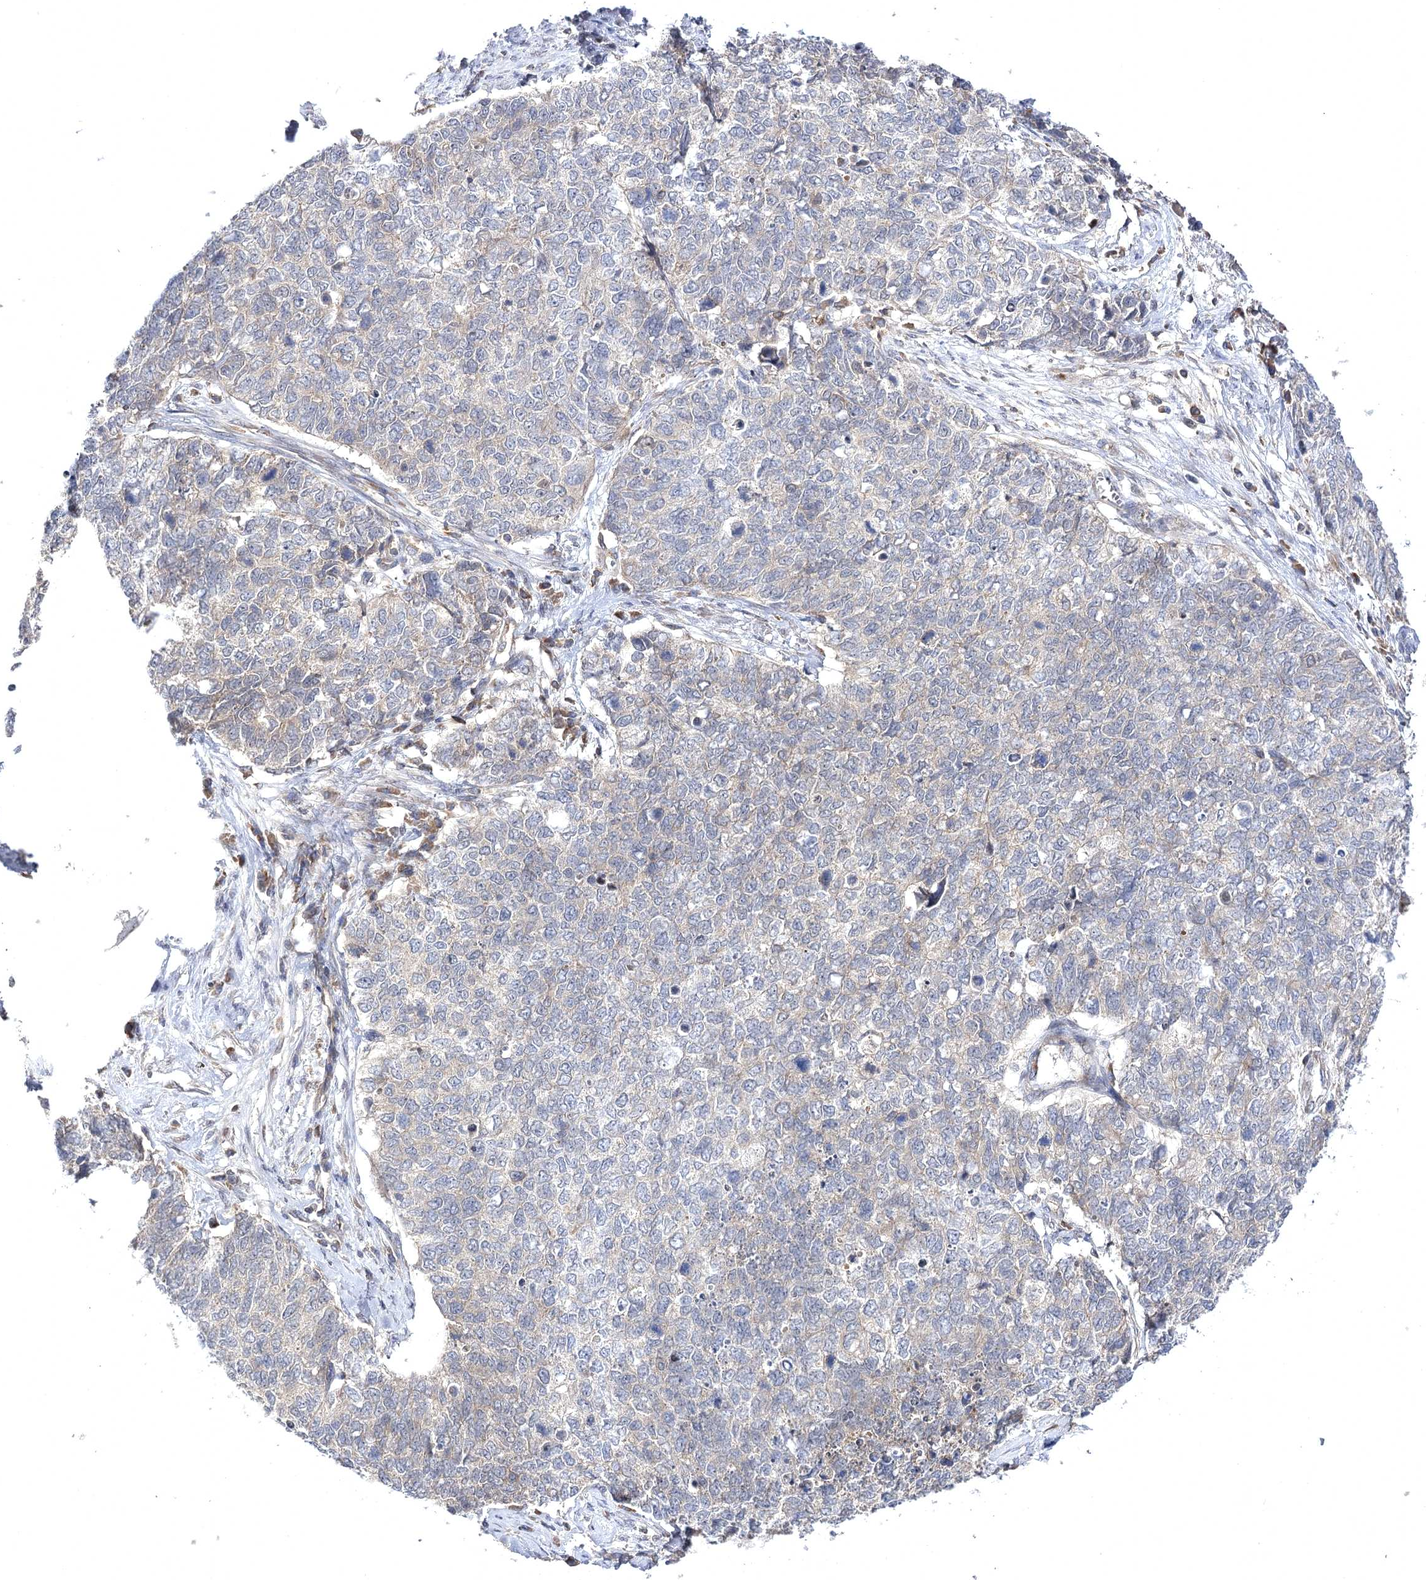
{"staining": {"intensity": "negative", "quantity": "none", "location": "none"}, "tissue": "cervical cancer", "cell_type": "Tumor cells", "image_type": "cancer", "snomed": [{"axis": "morphology", "description": "Squamous cell carcinoma, NOS"}, {"axis": "topography", "description": "Cervix"}], "caption": "Immunohistochemistry of cervical cancer shows no staining in tumor cells. Brightfield microscopy of IHC stained with DAB (brown) and hematoxylin (blue), captured at high magnification.", "gene": "BCR", "patient": {"sex": "female", "age": 63}}